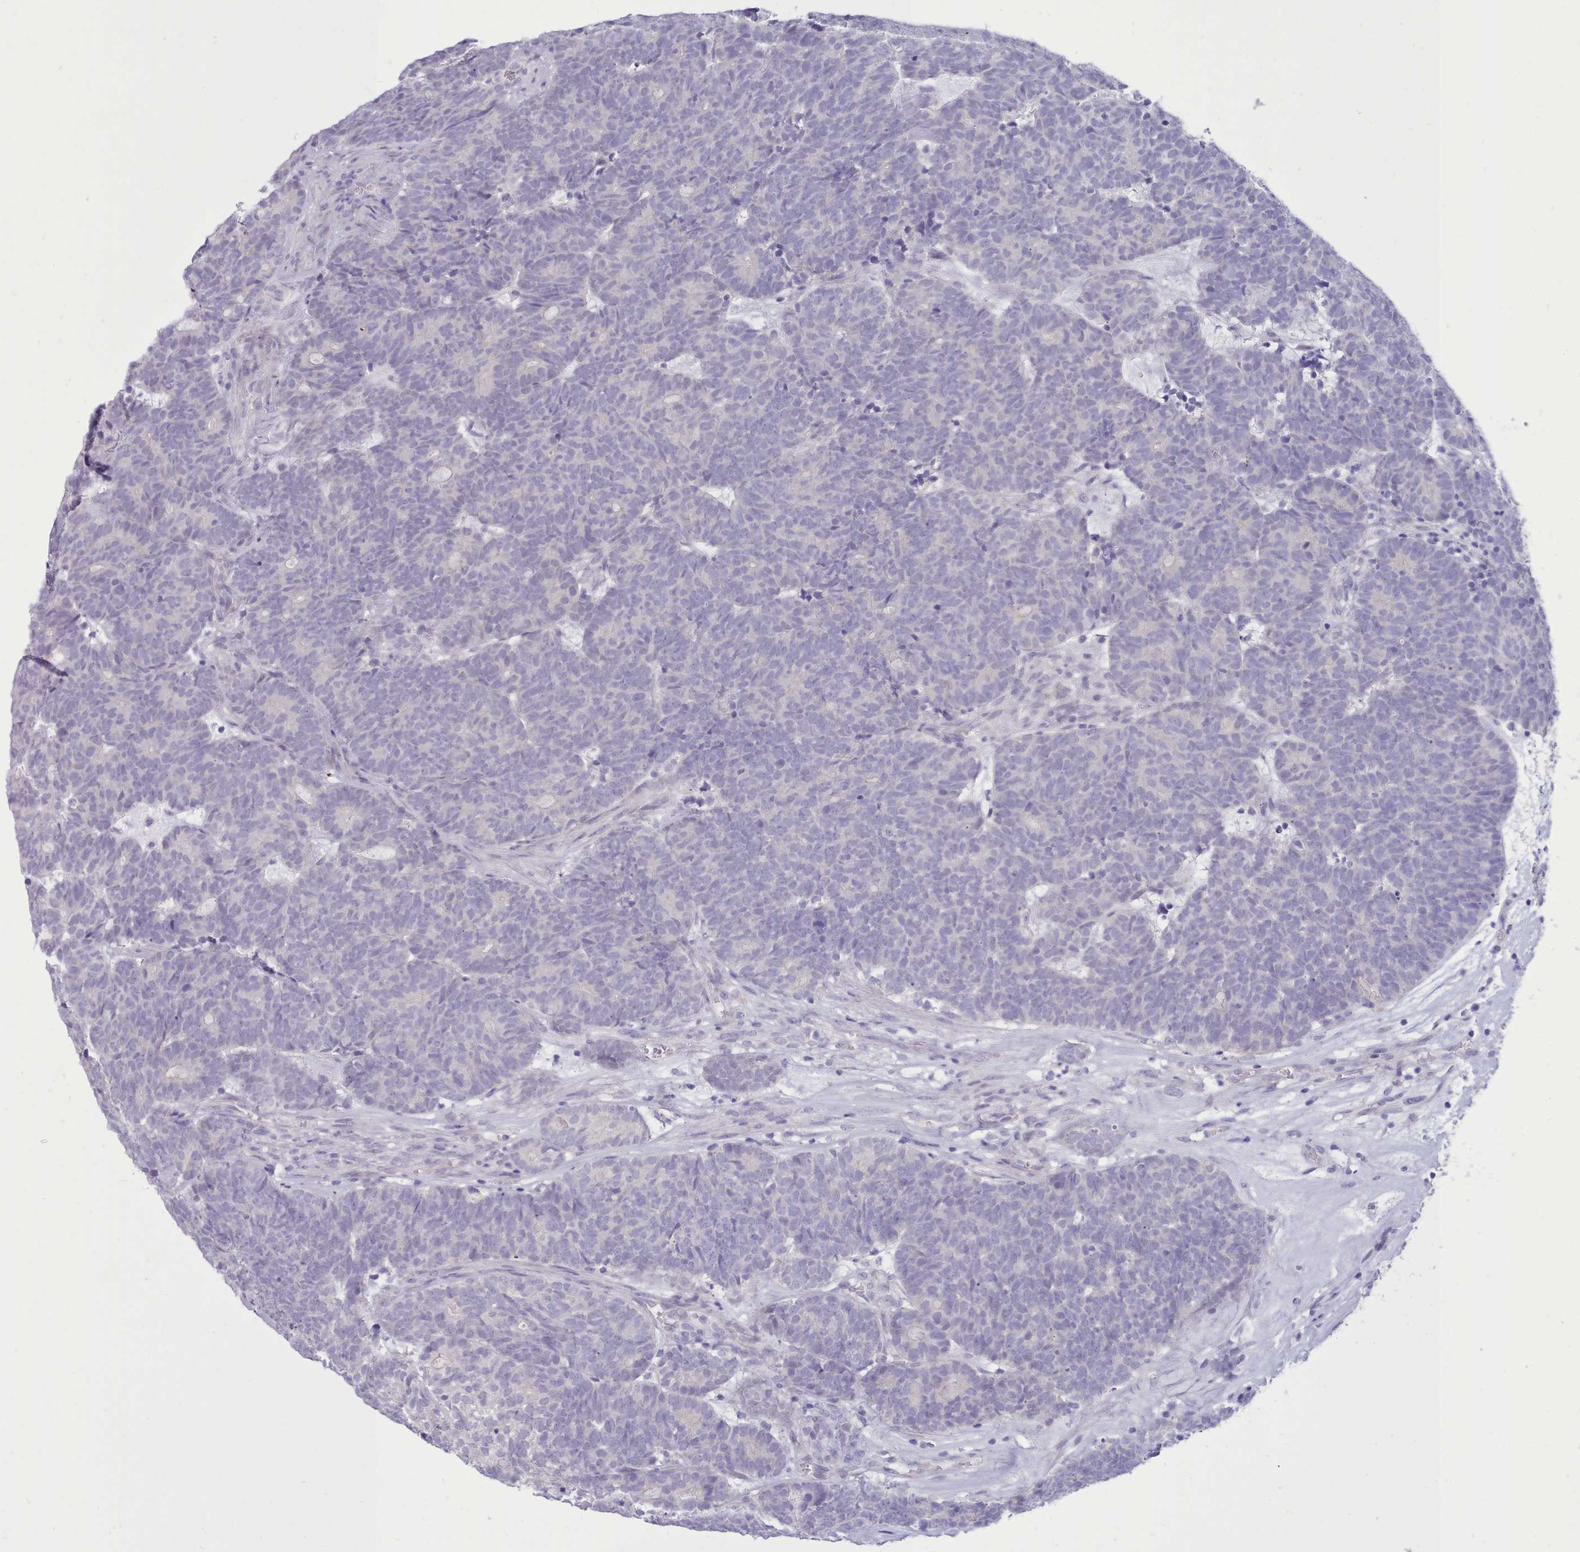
{"staining": {"intensity": "negative", "quantity": "none", "location": "none"}, "tissue": "head and neck cancer", "cell_type": "Tumor cells", "image_type": "cancer", "snomed": [{"axis": "morphology", "description": "Adenocarcinoma, NOS"}, {"axis": "topography", "description": "Head-Neck"}], "caption": "Immunohistochemical staining of human adenocarcinoma (head and neck) shows no significant expression in tumor cells.", "gene": "TMEM253", "patient": {"sex": "female", "age": 81}}